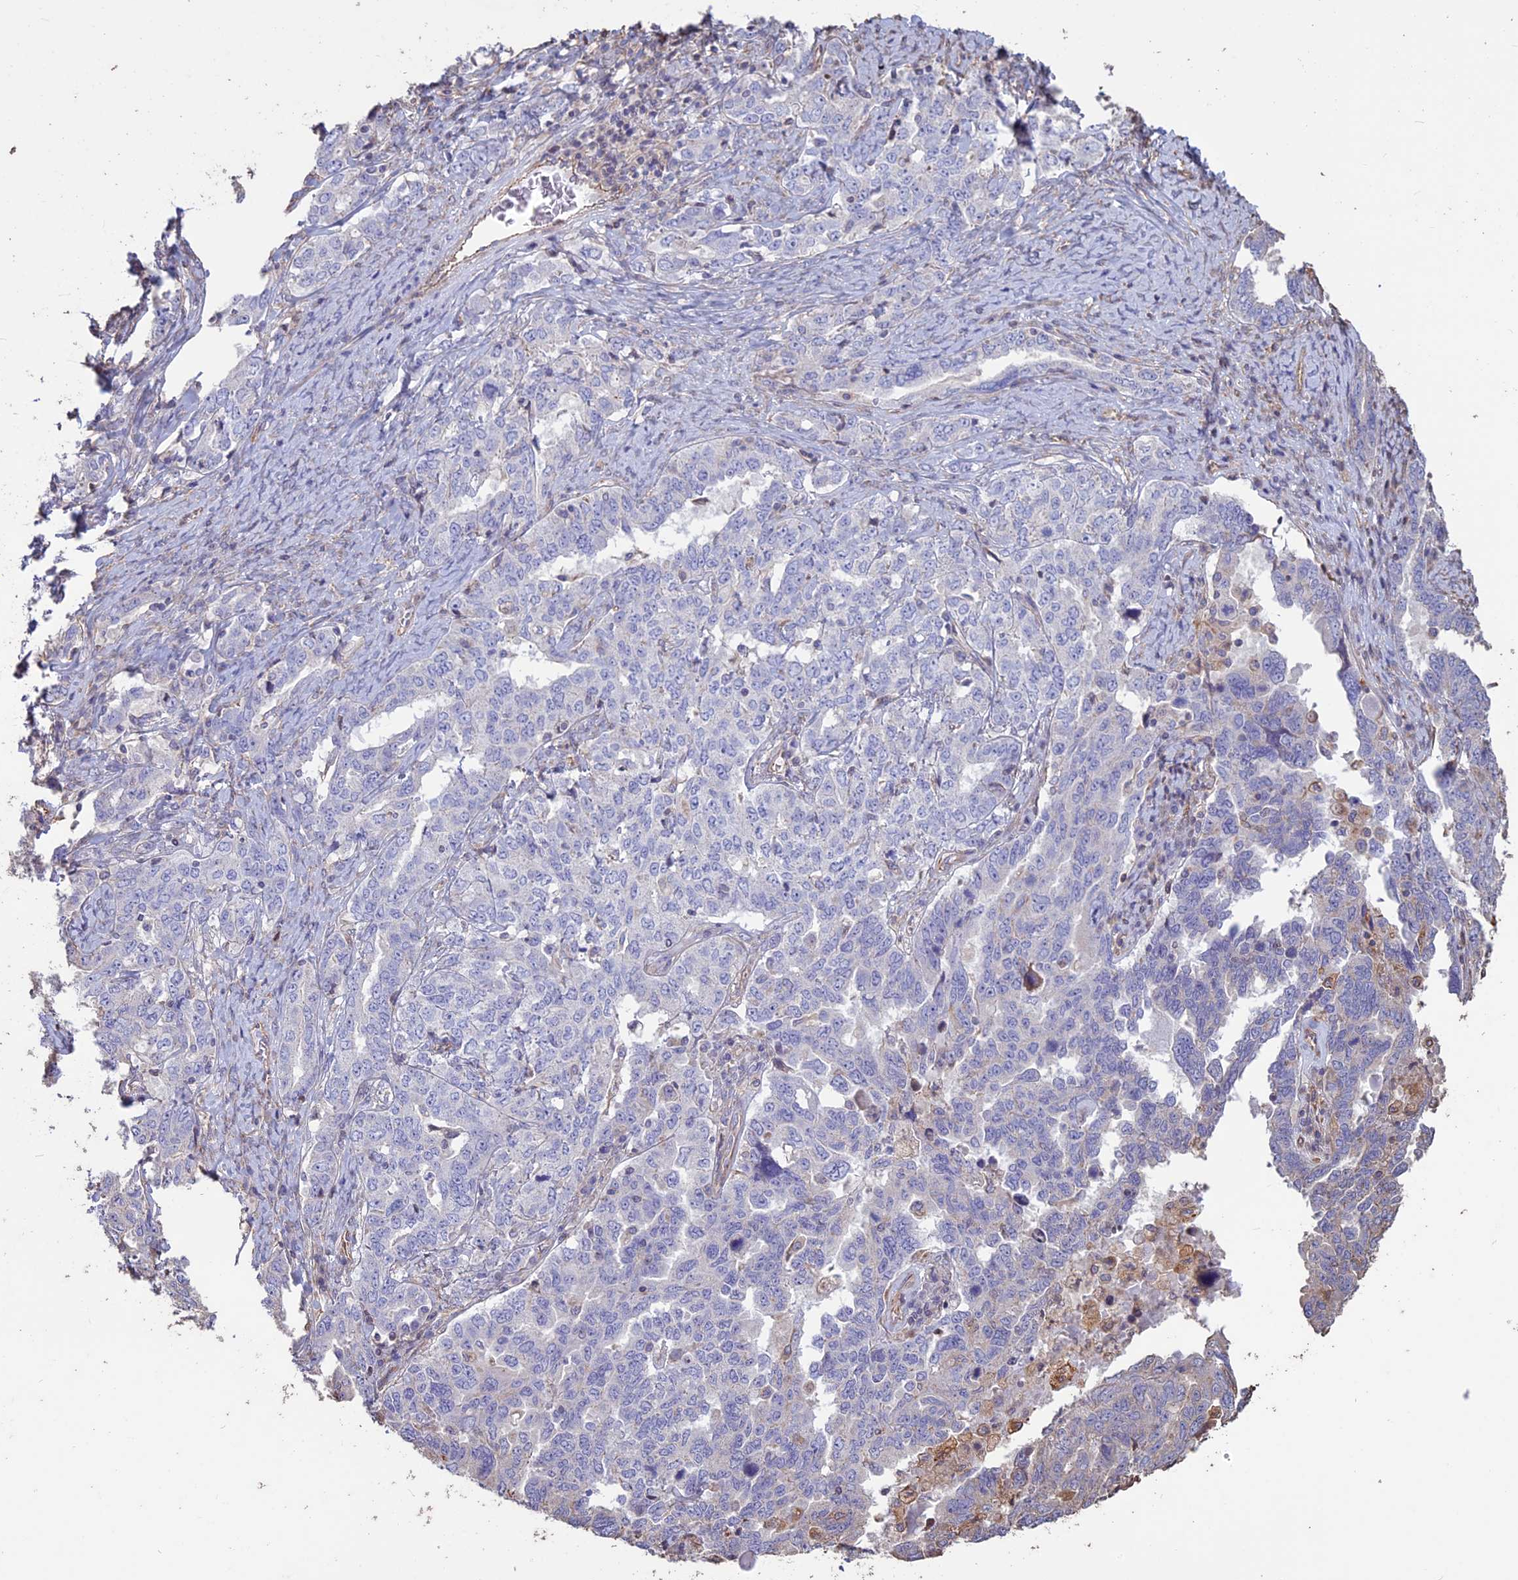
{"staining": {"intensity": "negative", "quantity": "none", "location": "none"}, "tissue": "ovarian cancer", "cell_type": "Tumor cells", "image_type": "cancer", "snomed": [{"axis": "morphology", "description": "Carcinoma, endometroid"}, {"axis": "topography", "description": "Ovary"}], "caption": "Immunohistochemistry photomicrograph of neoplastic tissue: human ovarian cancer stained with DAB demonstrates no significant protein staining in tumor cells.", "gene": "CCDC148", "patient": {"sex": "female", "age": 62}}